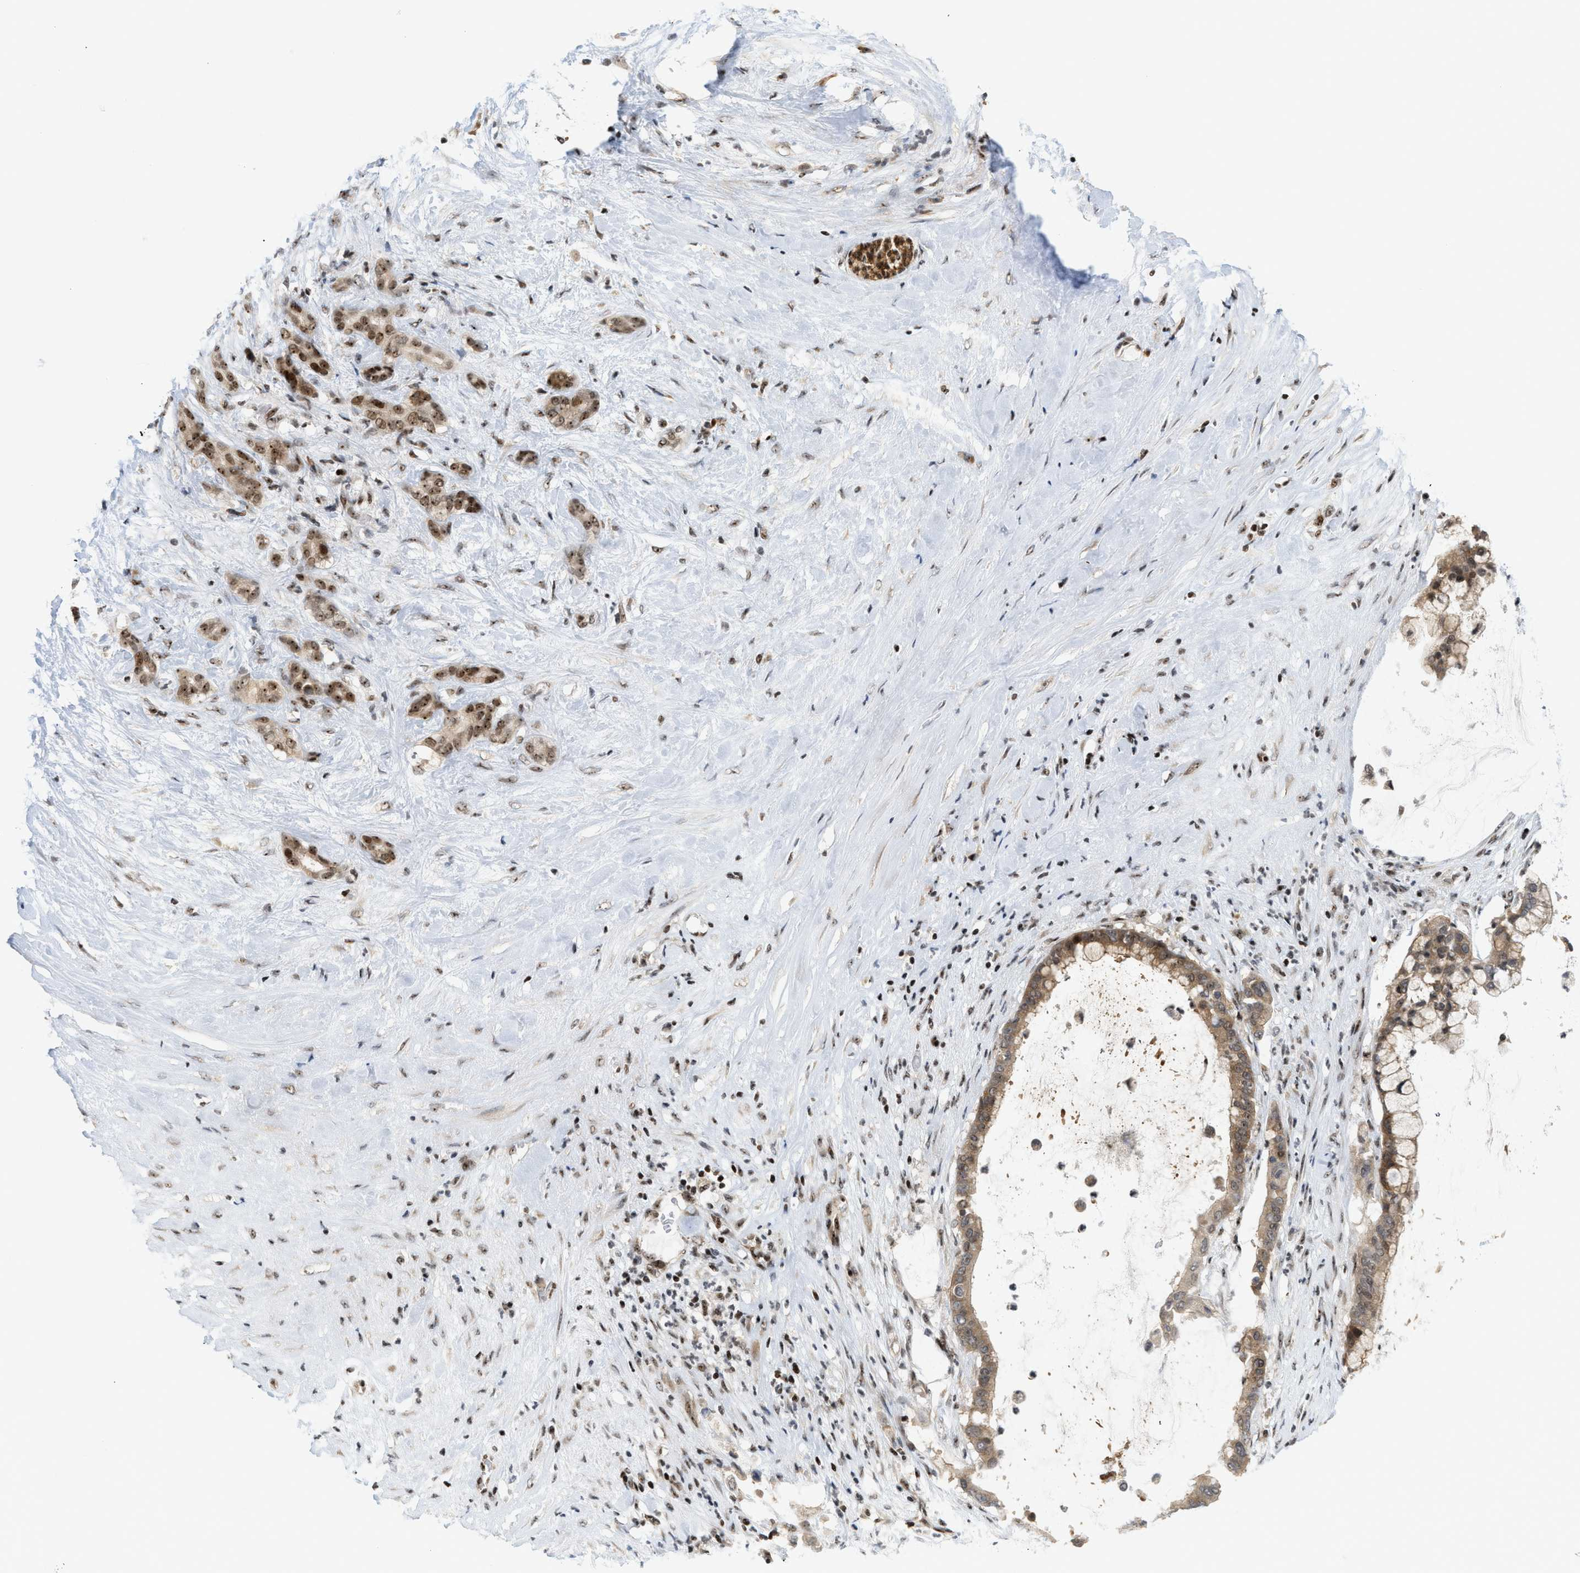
{"staining": {"intensity": "moderate", "quantity": ">75%", "location": "cytoplasmic/membranous,nuclear"}, "tissue": "pancreatic cancer", "cell_type": "Tumor cells", "image_type": "cancer", "snomed": [{"axis": "morphology", "description": "Adenocarcinoma, NOS"}, {"axis": "topography", "description": "Pancreas"}], "caption": "Pancreatic cancer (adenocarcinoma) stained for a protein demonstrates moderate cytoplasmic/membranous and nuclear positivity in tumor cells. Ihc stains the protein of interest in brown and the nuclei are stained blue.", "gene": "ZNF22", "patient": {"sex": "male", "age": 41}}